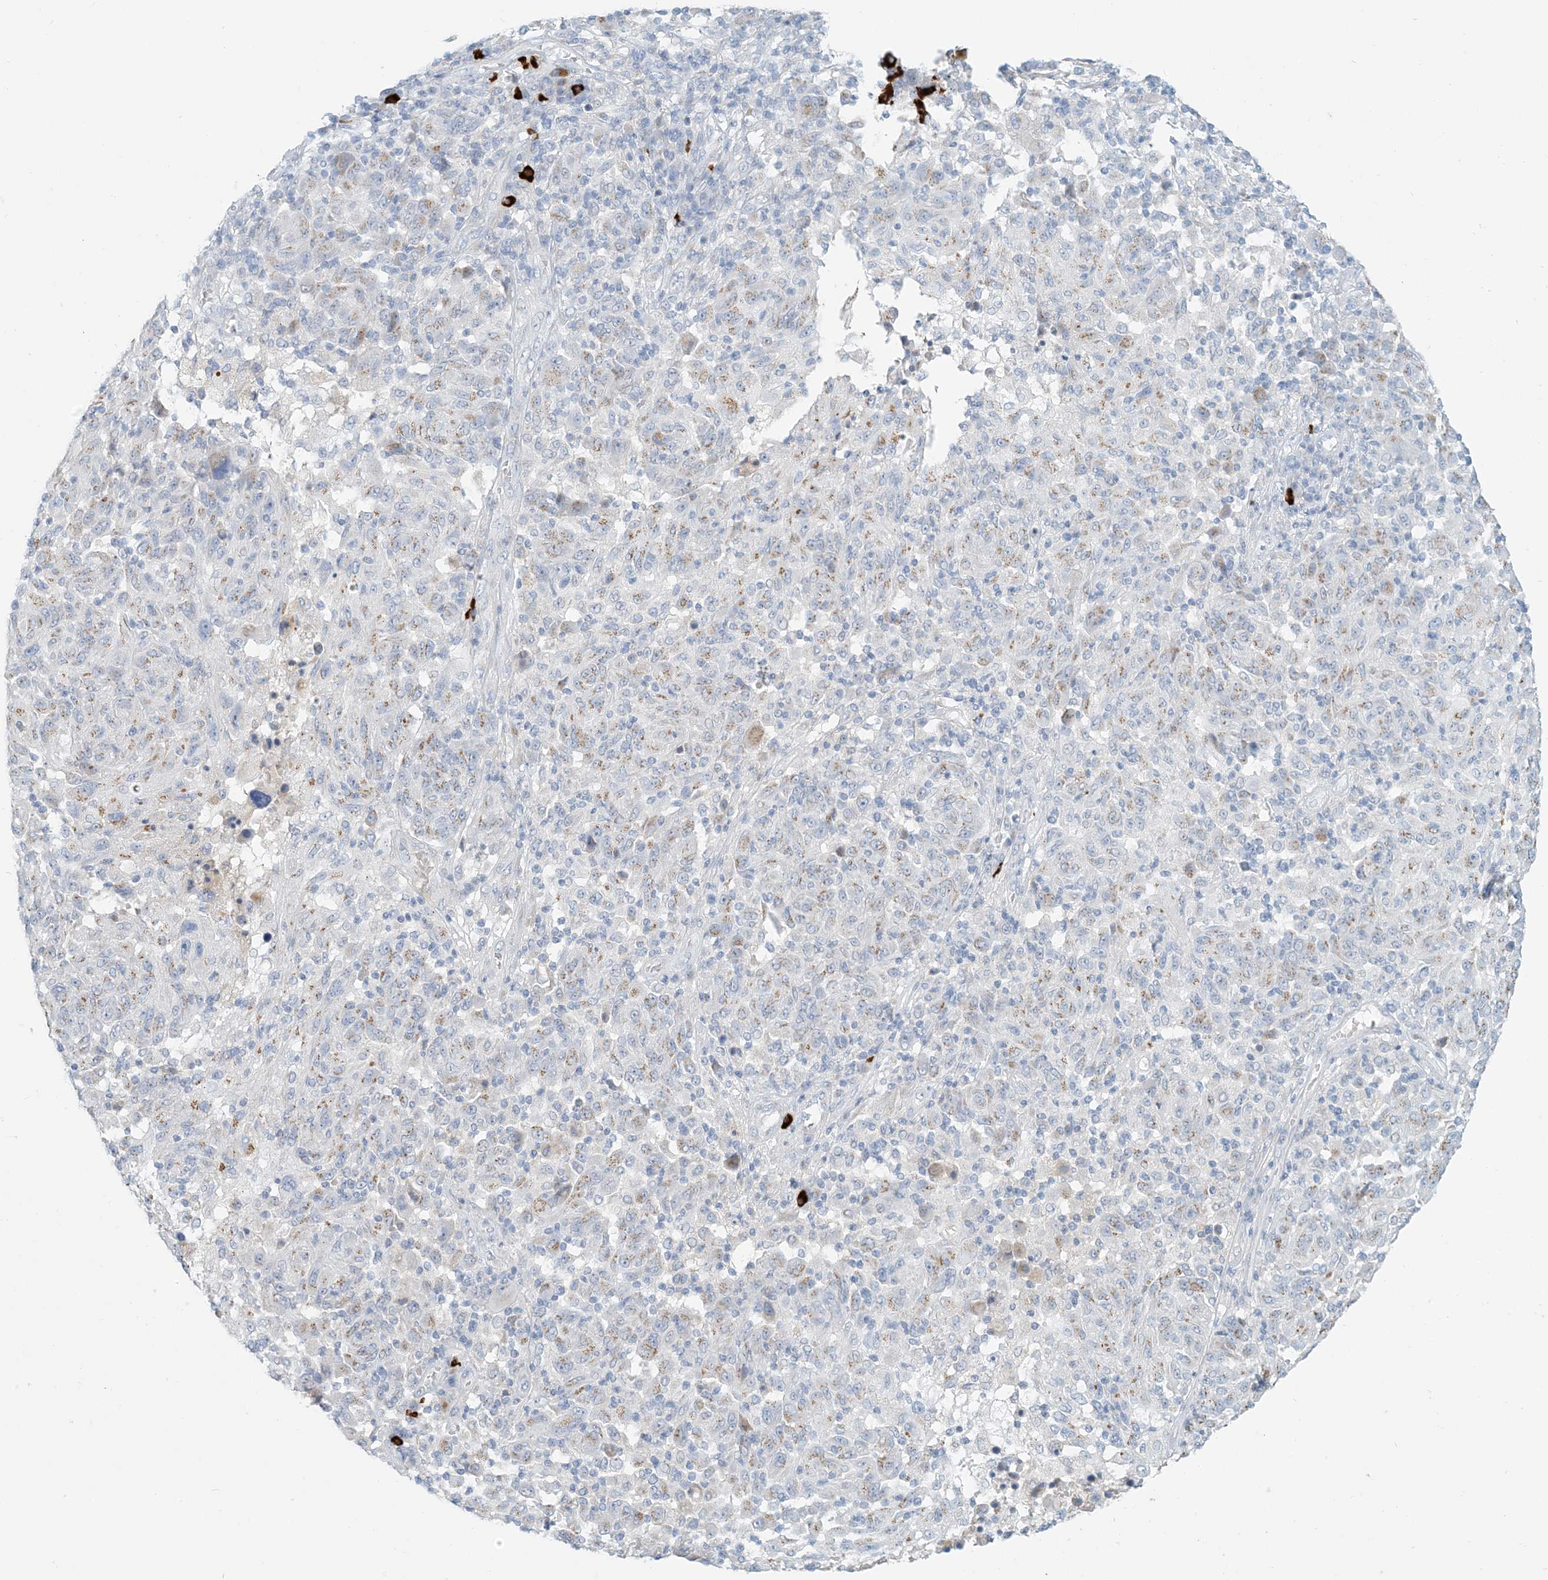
{"staining": {"intensity": "moderate", "quantity": "25%-75%", "location": "cytoplasmic/membranous"}, "tissue": "melanoma", "cell_type": "Tumor cells", "image_type": "cancer", "snomed": [{"axis": "morphology", "description": "Malignant melanoma, NOS"}, {"axis": "topography", "description": "Skin"}], "caption": "Malignant melanoma was stained to show a protein in brown. There is medium levels of moderate cytoplasmic/membranous positivity in about 25%-75% of tumor cells.", "gene": "SCML1", "patient": {"sex": "male", "age": 53}}